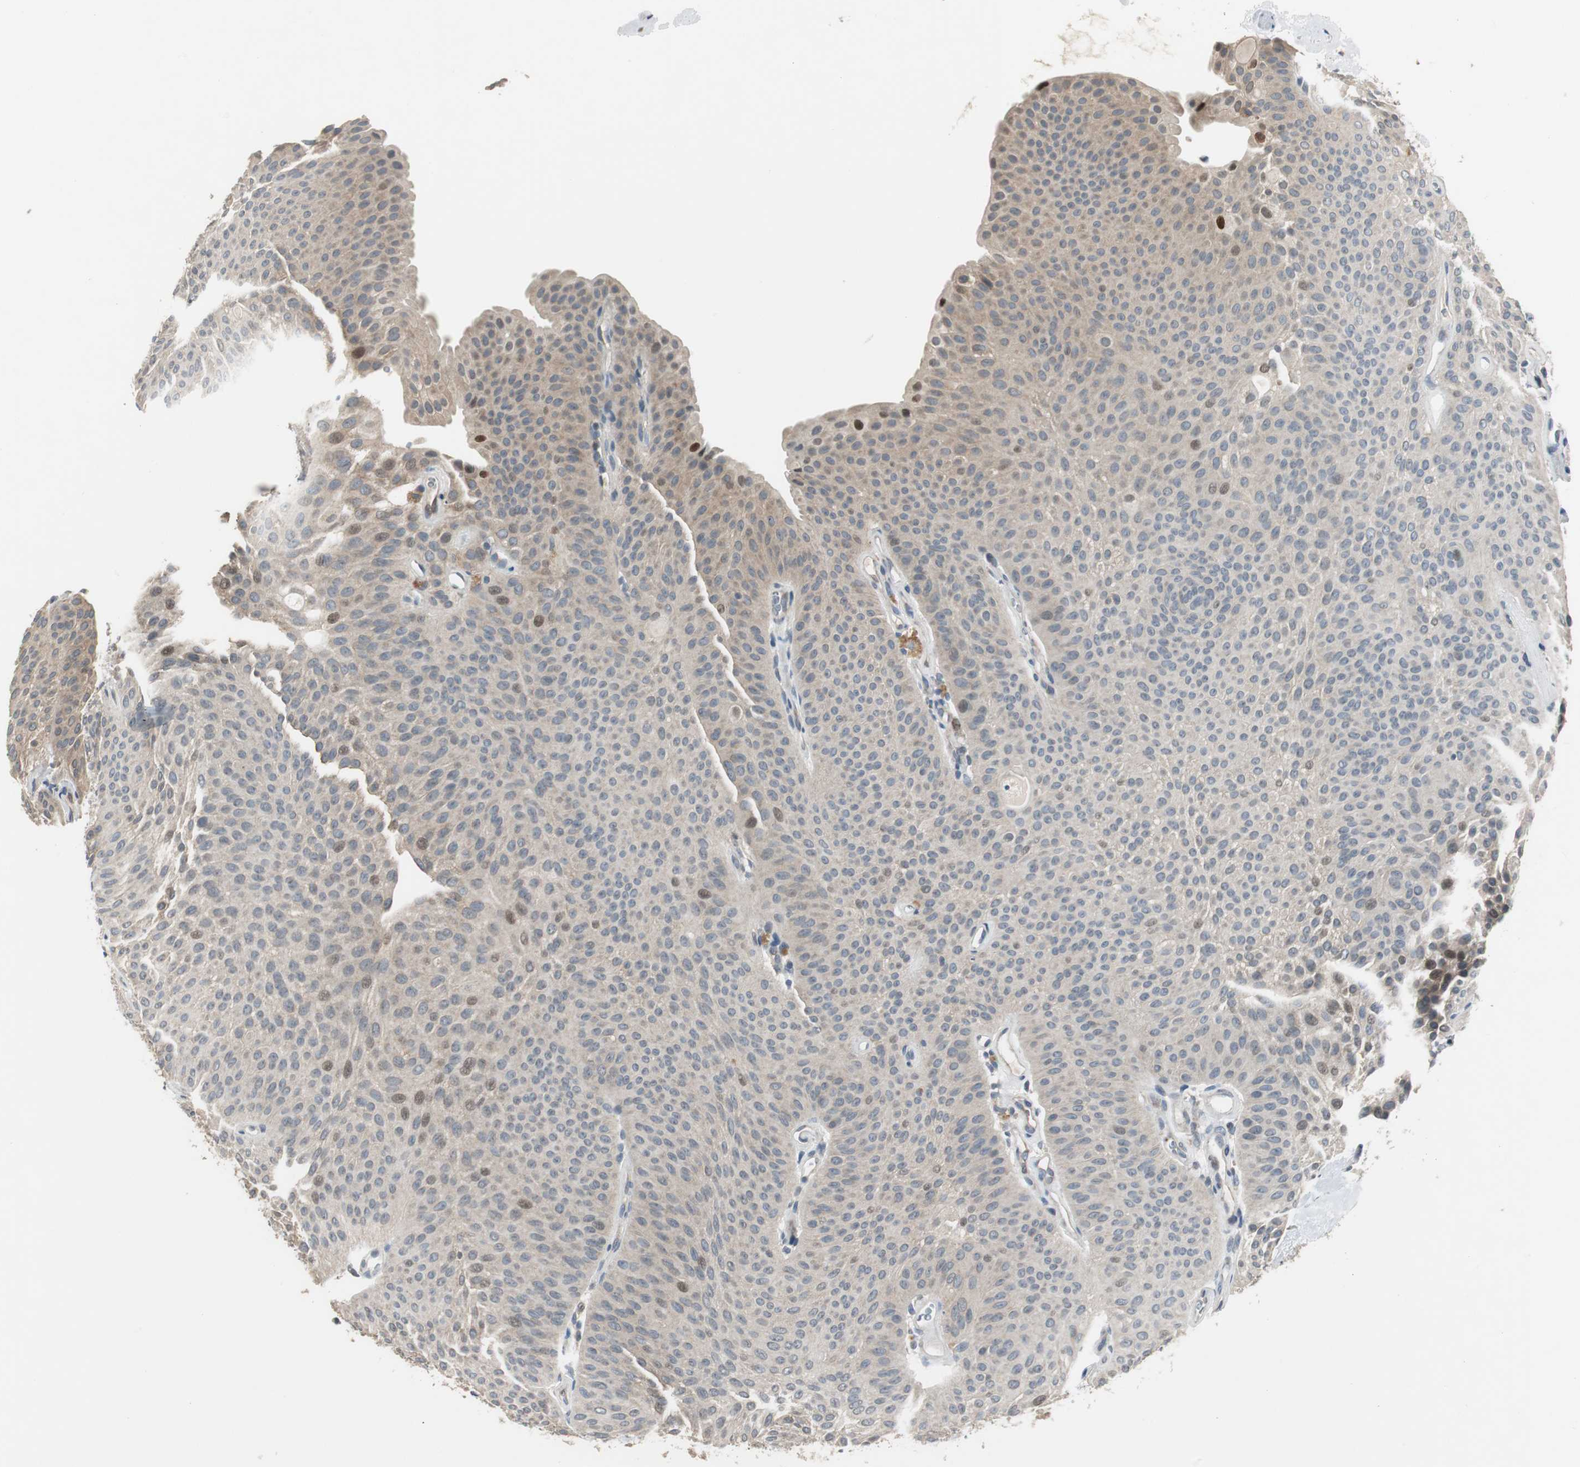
{"staining": {"intensity": "strong", "quantity": "<25%", "location": "nuclear"}, "tissue": "urothelial cancer", "cell_type": "Tumor cells", "image_type": "cancer", "snomed": [{"axis": "morphology", "description": "Urothelial carcinoma, Low grade"}, {"axis": "topography", "description": "Urinary bladder"}], "caption": "Protein expression analysis of urothelial cancer shows strong nuclear staining in about <25% of tumor cells.", "gene": "MYT1", "patient": {"sex": "female", "age": 60}}